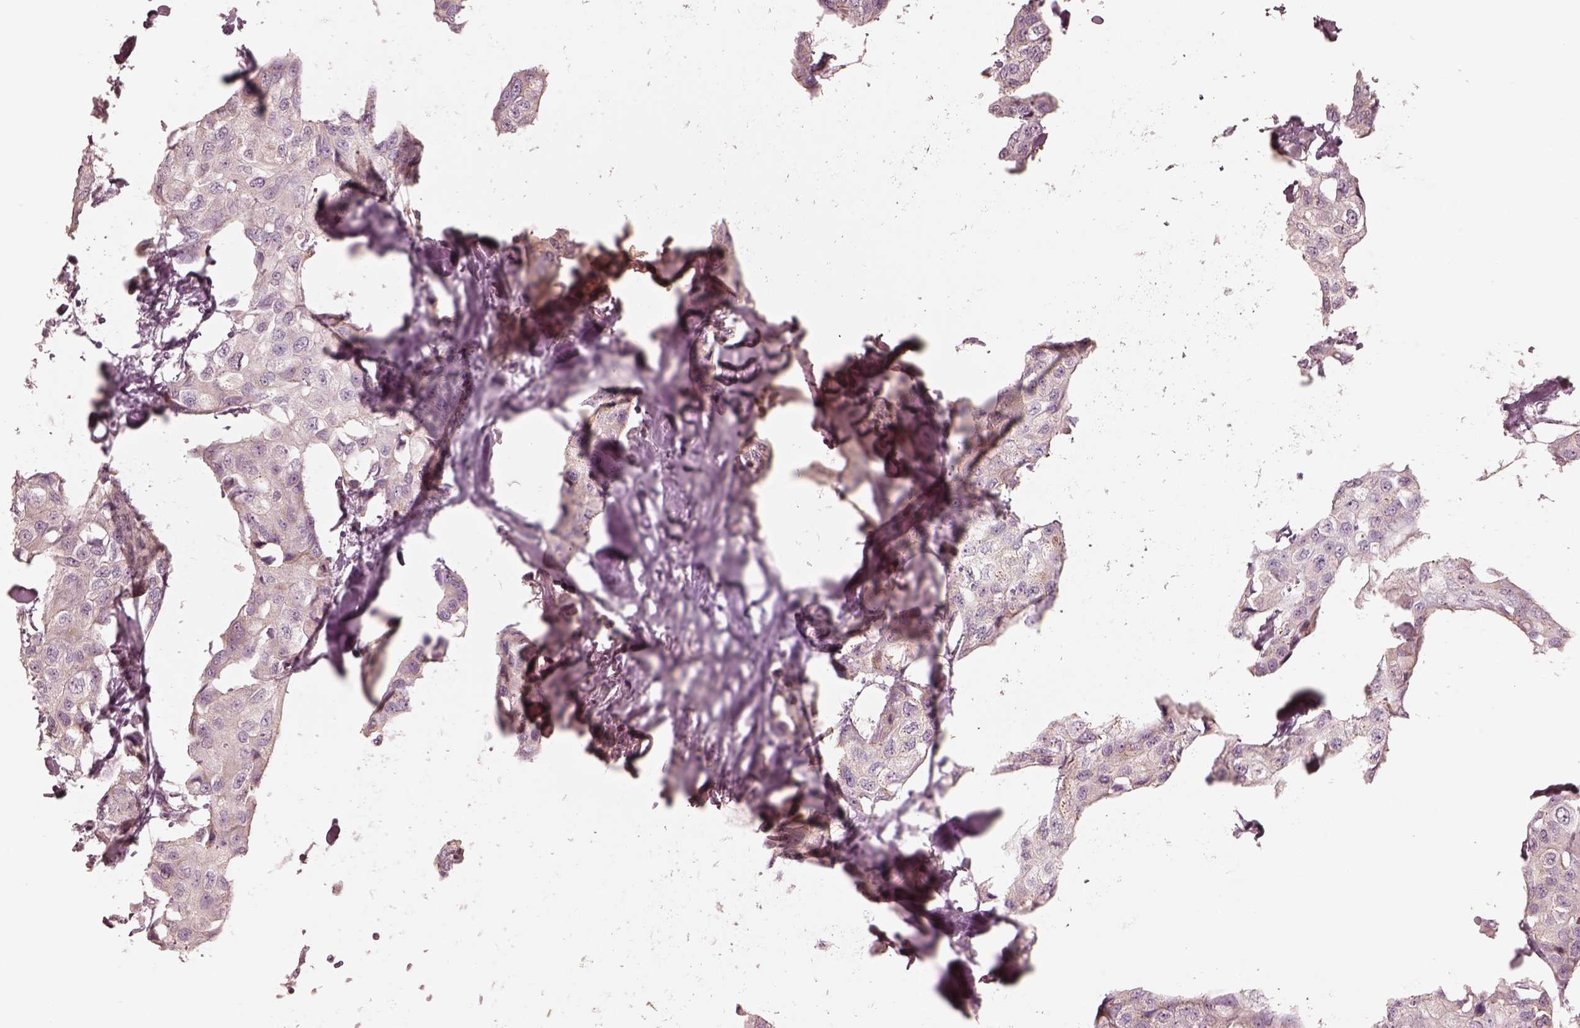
{"staining": {"intensity": "negative", "quantity": "none", "location": "none"}, "tissue": "breast cancer", "cell_type": "Tumor cells", "image_type": "cancer", "snomed": [{"axis": "morphology", "description": "Duct carcinoma"}, {"axis": "topography", "description": "Breast"}], "caption": "Tumor cells show no significant positivity in breast cancer (infiltrating ductal carcinoma). (Brightfield microscopy of DAB (3,3'-diaminobenzidine) immunohistochemistry (IHC) at high magnification).", "gene": "RAB3C", "patient": {"sex": "female", "age": 80}}